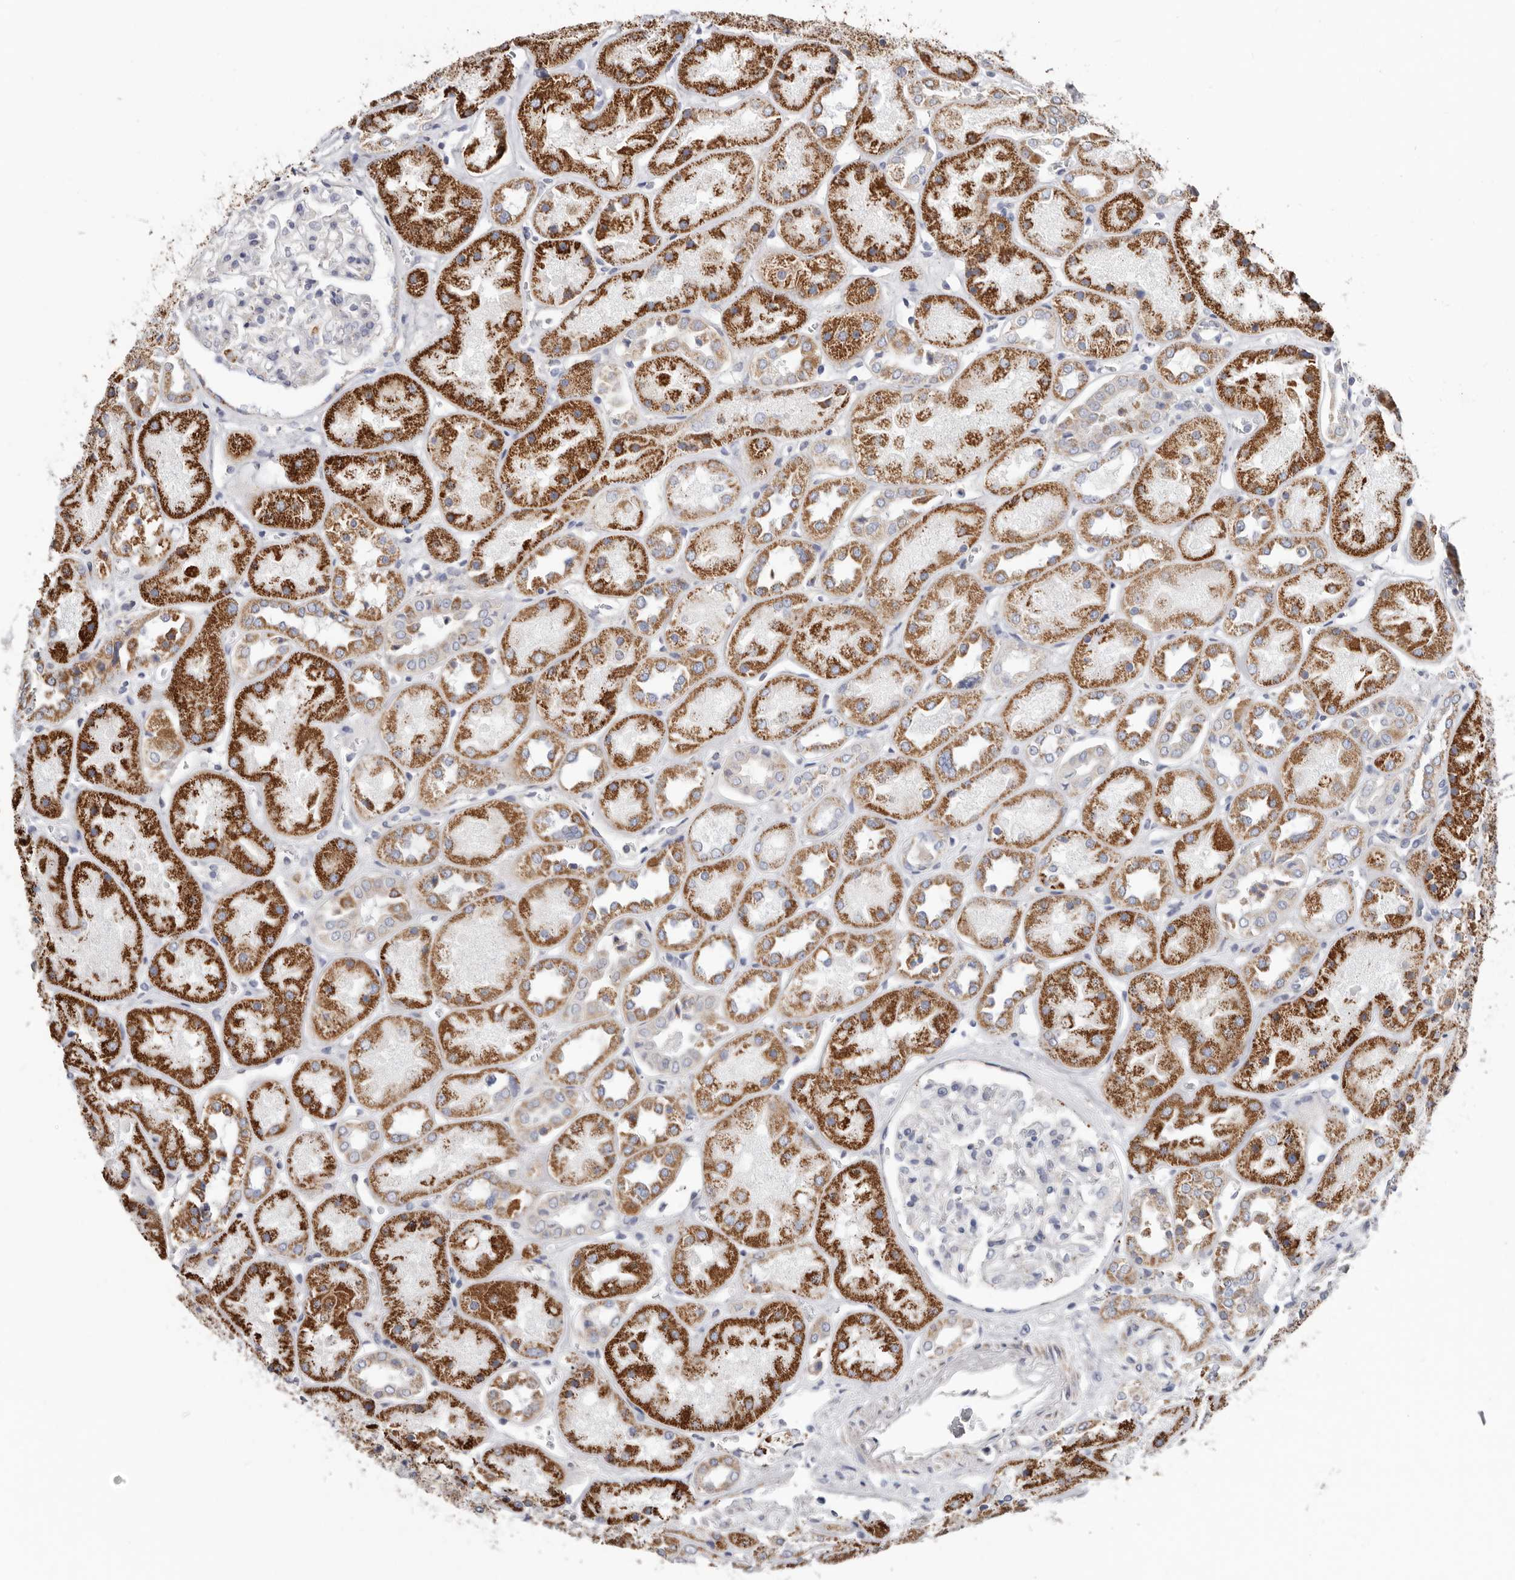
{"staining": {"intensity": "negative", "quantity": "none", "location": "none"}, "tissue": "kidney", "cell_type": "Cells in glomeruli", "image_type": "normal", "snomed": [{"axis": "morphology", "description": "Normal tissue, NOS"}, {"axis": "topography", "description": "Kidney"}], "caption": "DAB (3,3'-diaminobenzidine) immunohistochemical staining of benign kidney exhibits no significant staining in cells in glomeruli.", "gene": "RSPO2", "patient": {"sex": "male", "age": 70}}